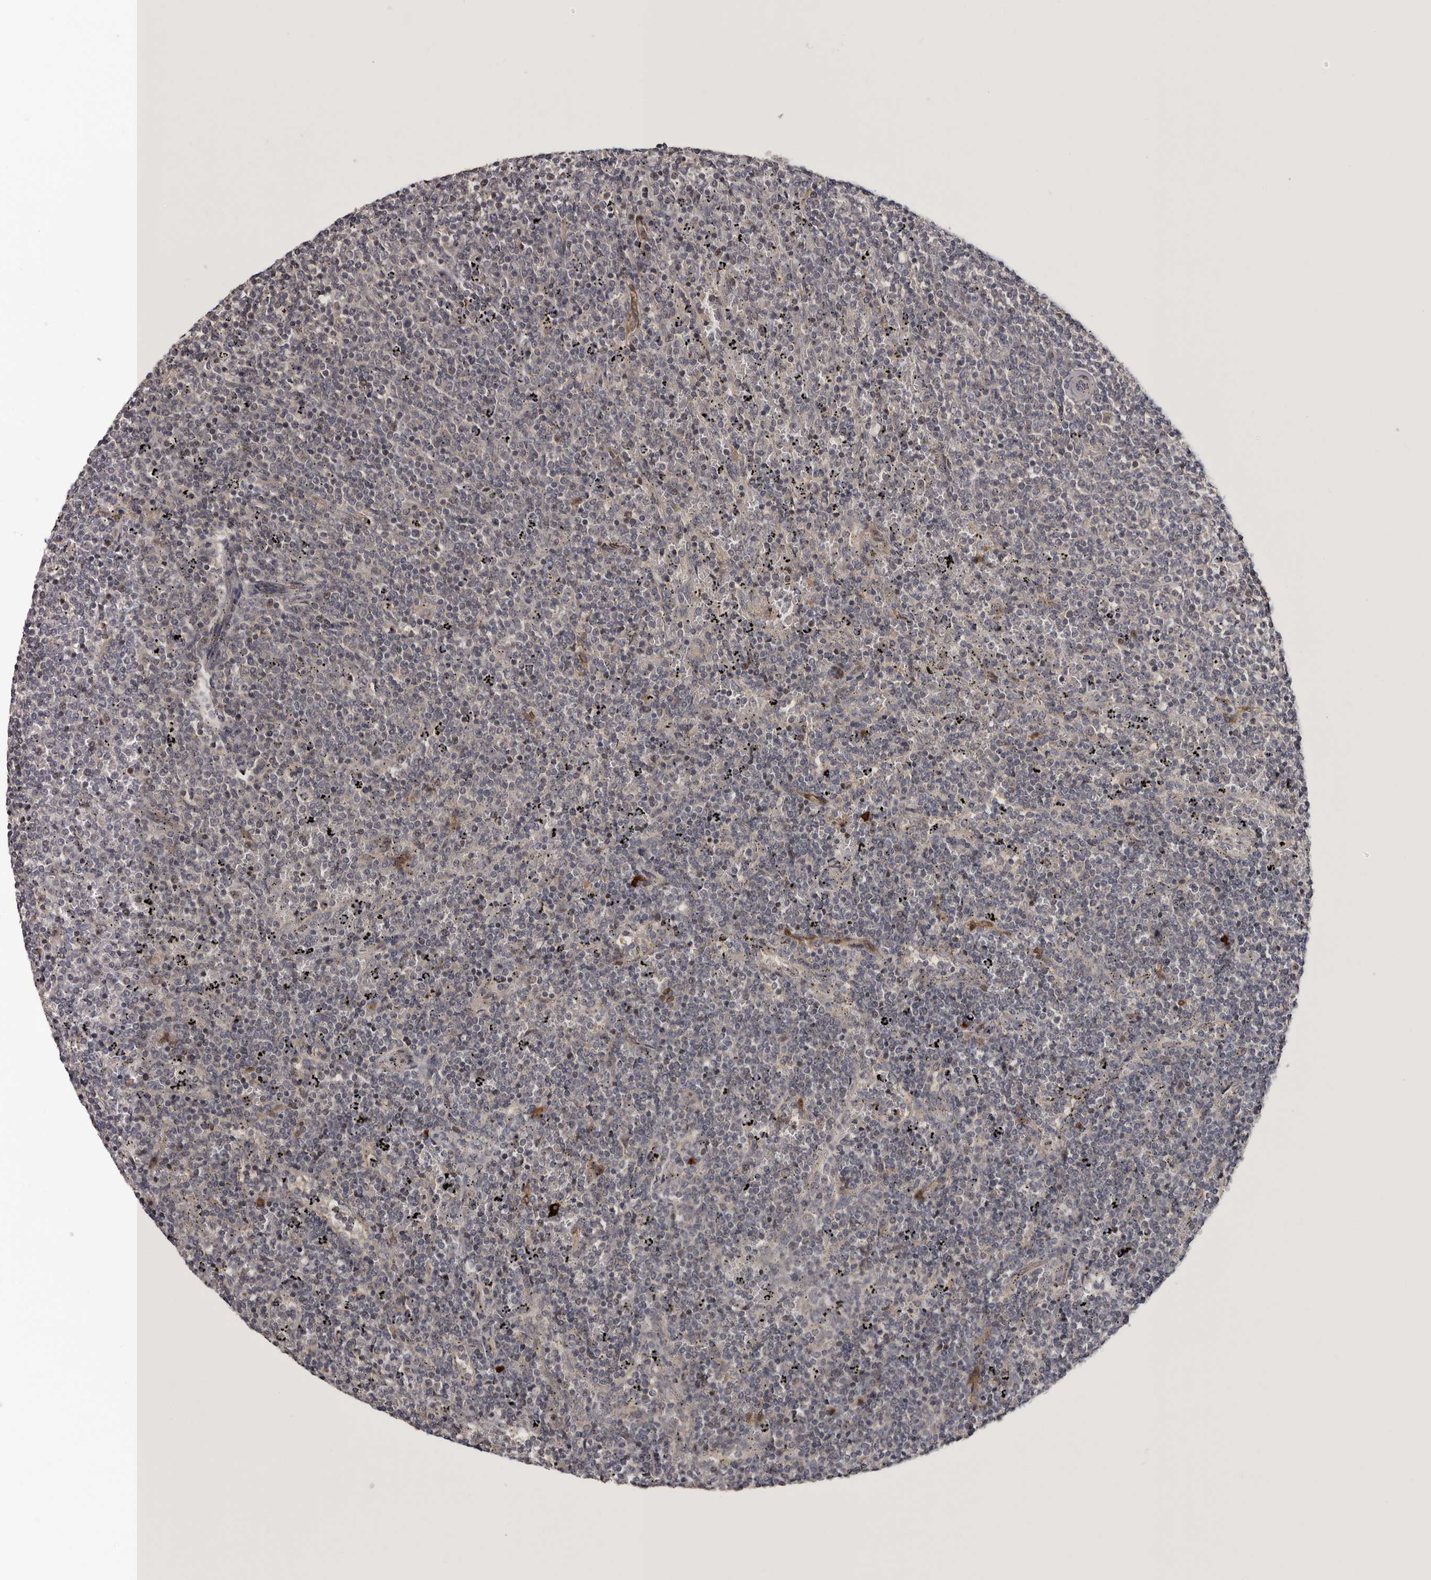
{"staining": {"intensity": "negative", "quantity": "none", "location": "none"}, "tissue": "lymphoma", "cell_type": "Tumor cells", "image_type": "cancer", "snomed": [{"axis": "morphology", "description": "Malignant lymphoma, non-Hodgkin's type, Low grade"}, {"axis": "topography", "description": "Spleen"}], "caption": "This is a photomicrograph of IHC staining of lymphoma, which shows no staining in tumor cells. The staining was performed using DAB to visualize the protein expression in brown, while the nuclei were stained in blue with hematoxylin (Magnification: 20x).", "gene": "MED8", "patient": {"sex": "female", "age": 50}}